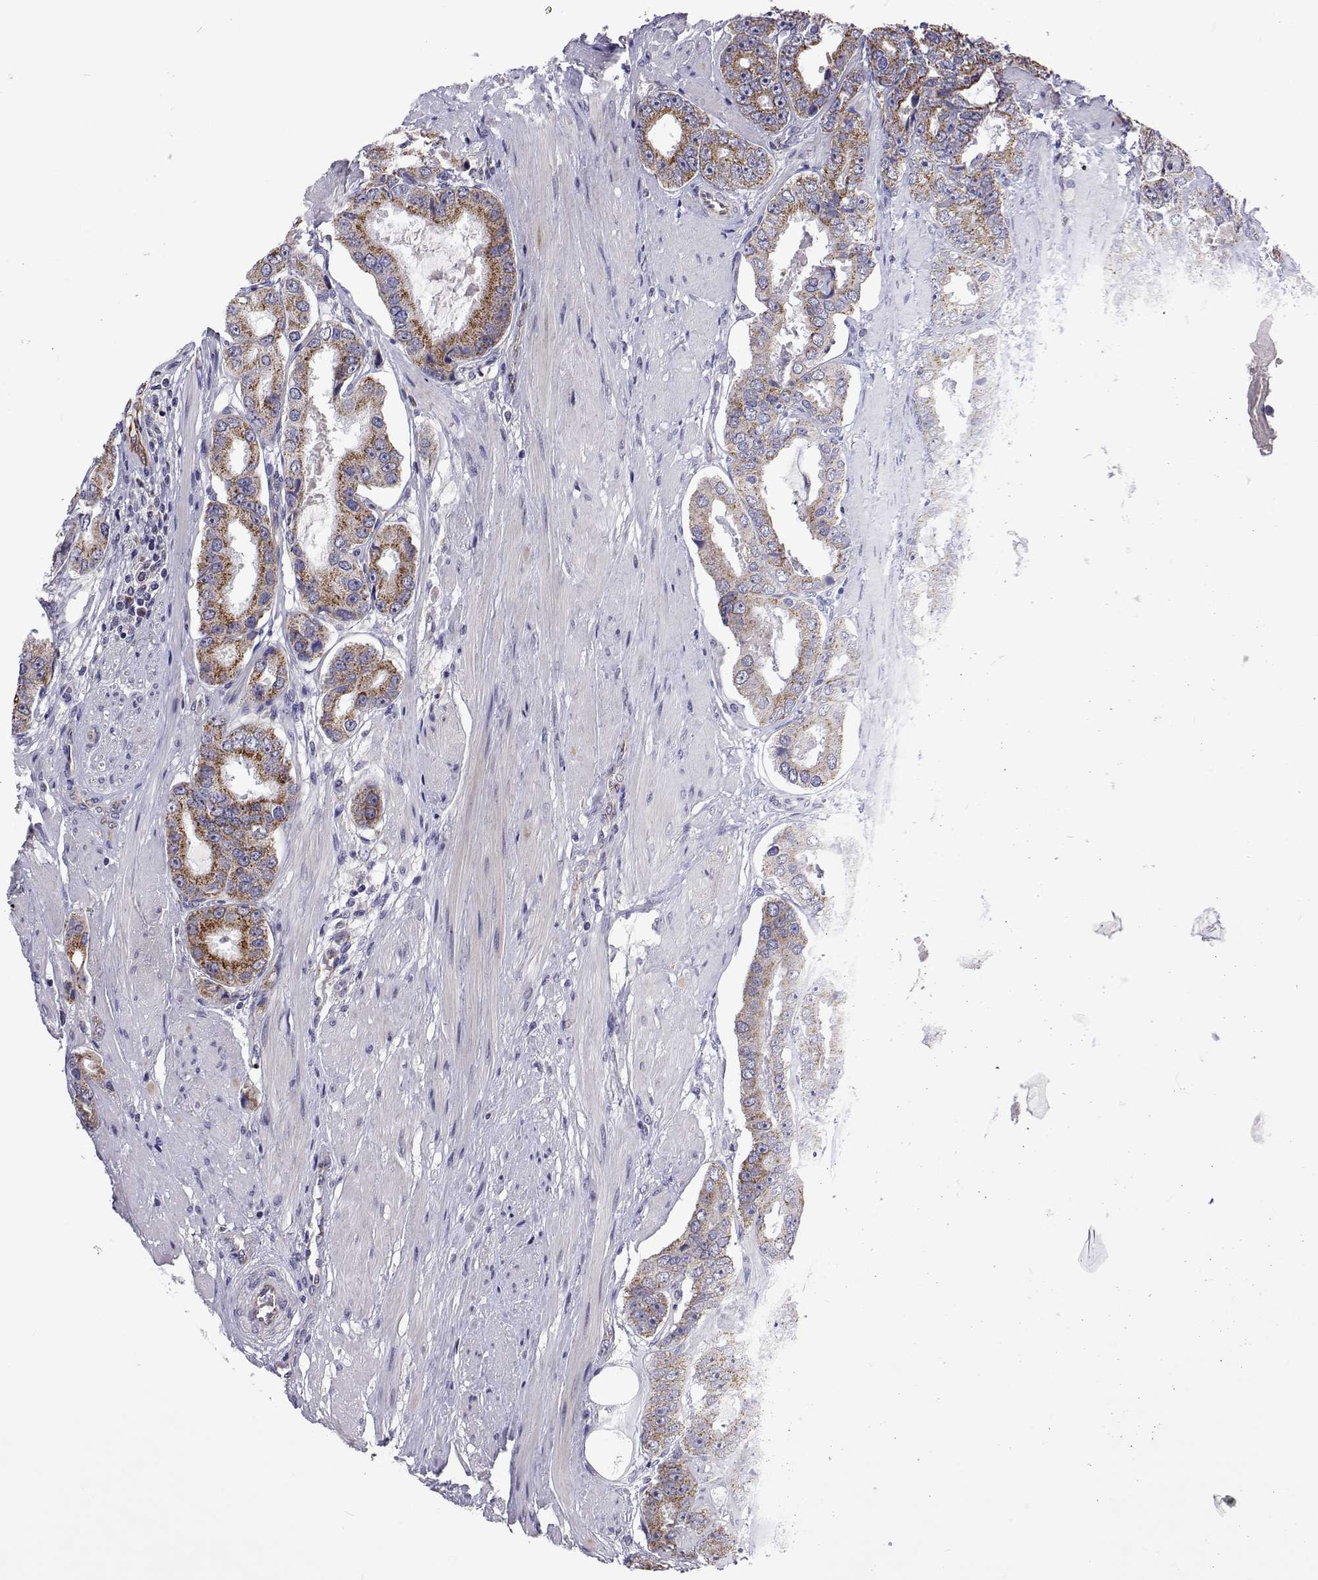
{"staining": {"intensity": "moderate", "quantity": ">75%", "location": "cytoplasmic/membranous"}, "tissue": "prostate cancer", "cell_type": "Tumor cells", "image_type": "cancer", "snomed": [{"axis": "morphology", "description": "Adenocarcinoma, High grade"}, {"axis": "topography", "description": "Prostate"}], "caption": "This micrograph reveals immunohistochemistry (IHC) staining of human adenocarcinoma (high-grade) (prostate), with medium moderate cytoplasmic/membranous positivity in approximately >75% of tumor cells.", "gene": "DHTKD1", "patient": {"sex": "male", "age": 63}}